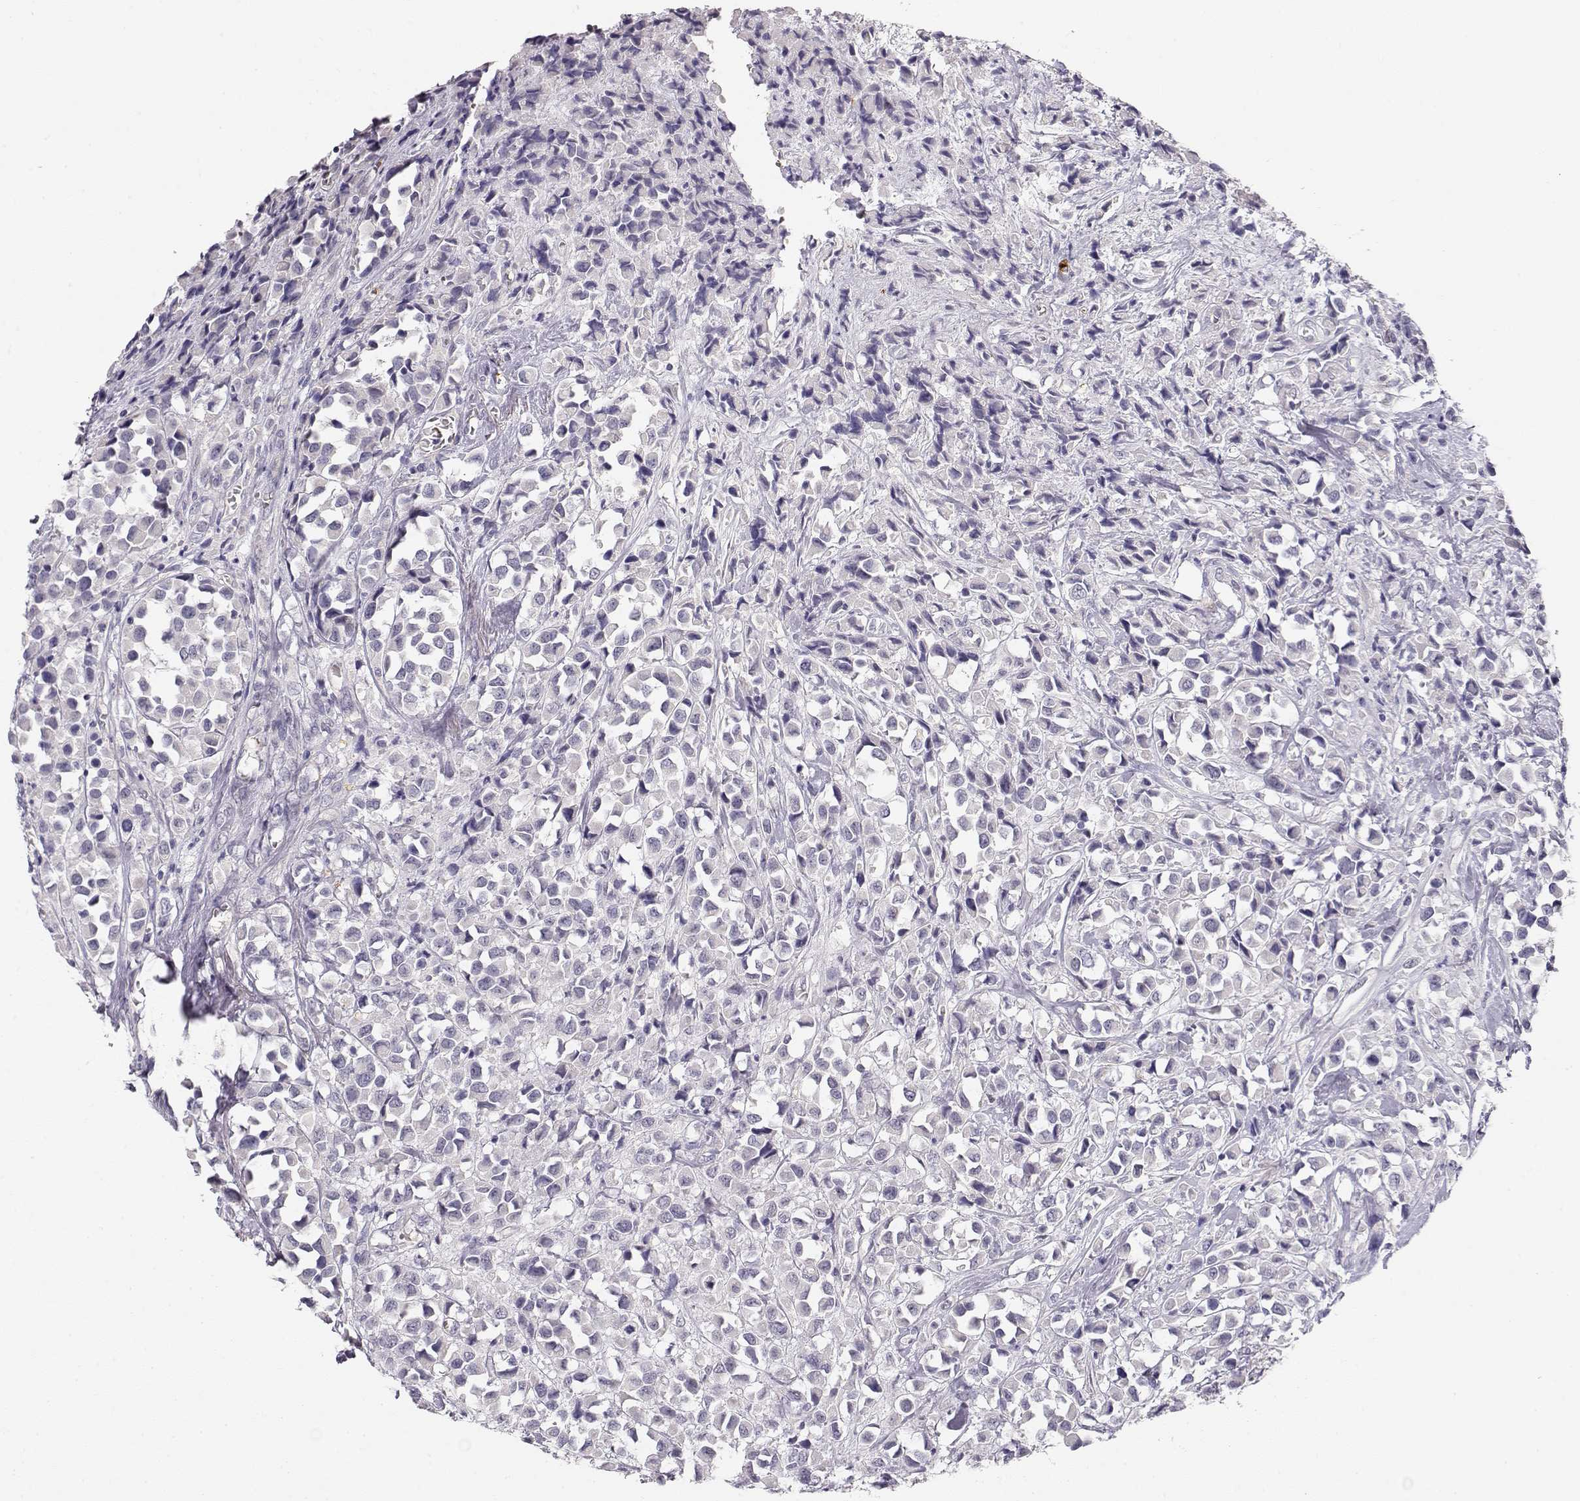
{"staining": {"intensity": "negative", "quantity": "none", "location": "none"}, "tissue": "breast cancer", "cell_type": "Tumor cells", "image_type": "cancer", "snomed": [{"axis": "morphology", "description": "Duct carcinoma"}, {"axis": "topography", "description": "Breast"}], "caption": "Tumor cells show no significant protein expression in intraductal carcinoma (breast).", "gene": "TTC26", "patient": {"sex": "female", "age": 61}}